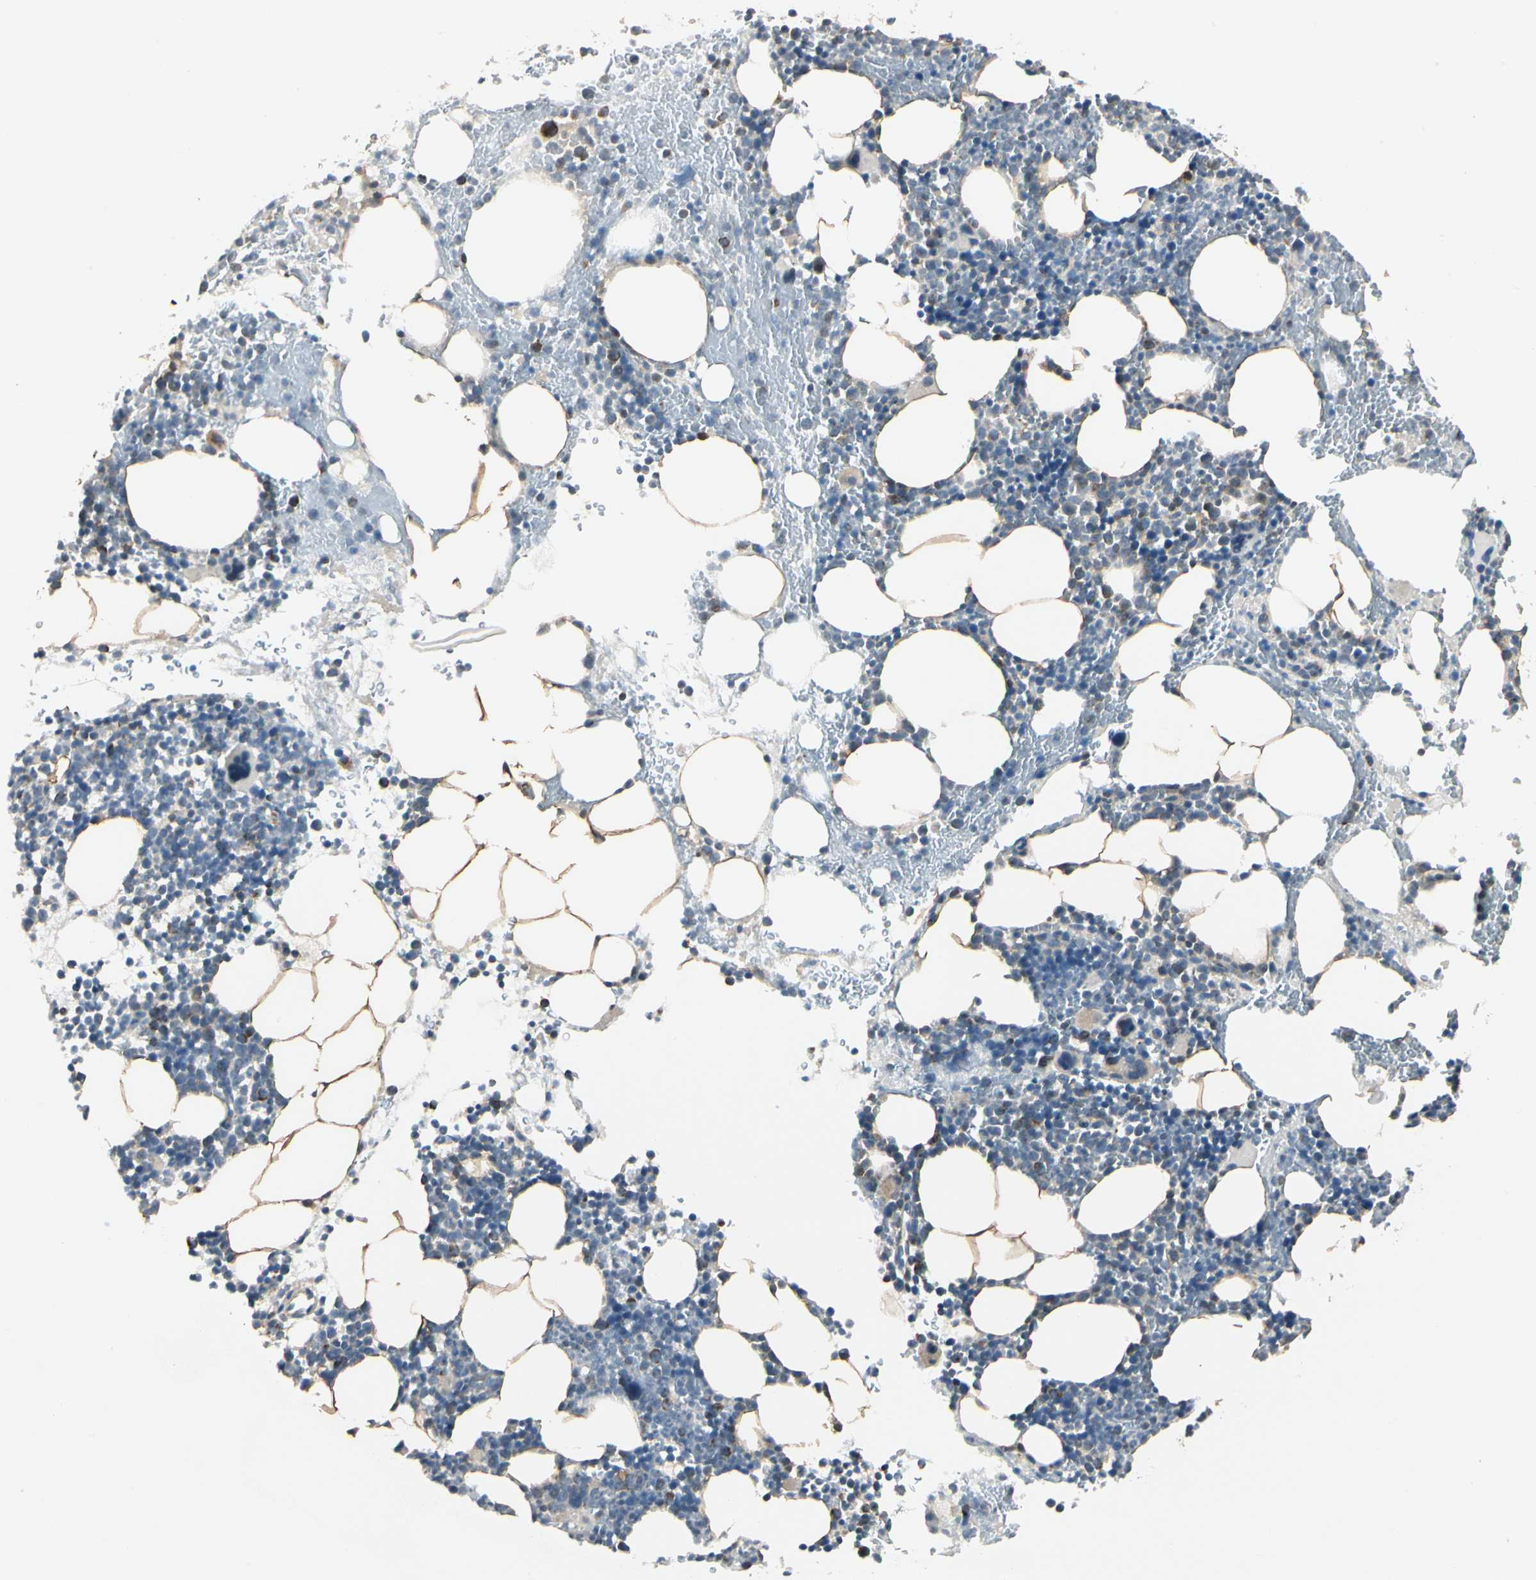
{"staining": {"intensity": "moderate", "quantity": "<25%", "location": "cytoplasmic/membranous"}, "tissue": "bone marrow", "cell_type": "Hematopoietic cells", "image_type": "normal", "snomed": [{"axis": "morphology", "description": "Normal tissue, NOS"}, {"axis": "topography", "description": "Bone marrow"}], "caption": "There is low levels of moderate cytoplasmic/membranous expression in hematopoietic cells of normal bone marrow, as demonstrated by immunohistochemical staining (brown color).", "gene": "ANKS6", "patient": {"sex": "male", "age": 82}}